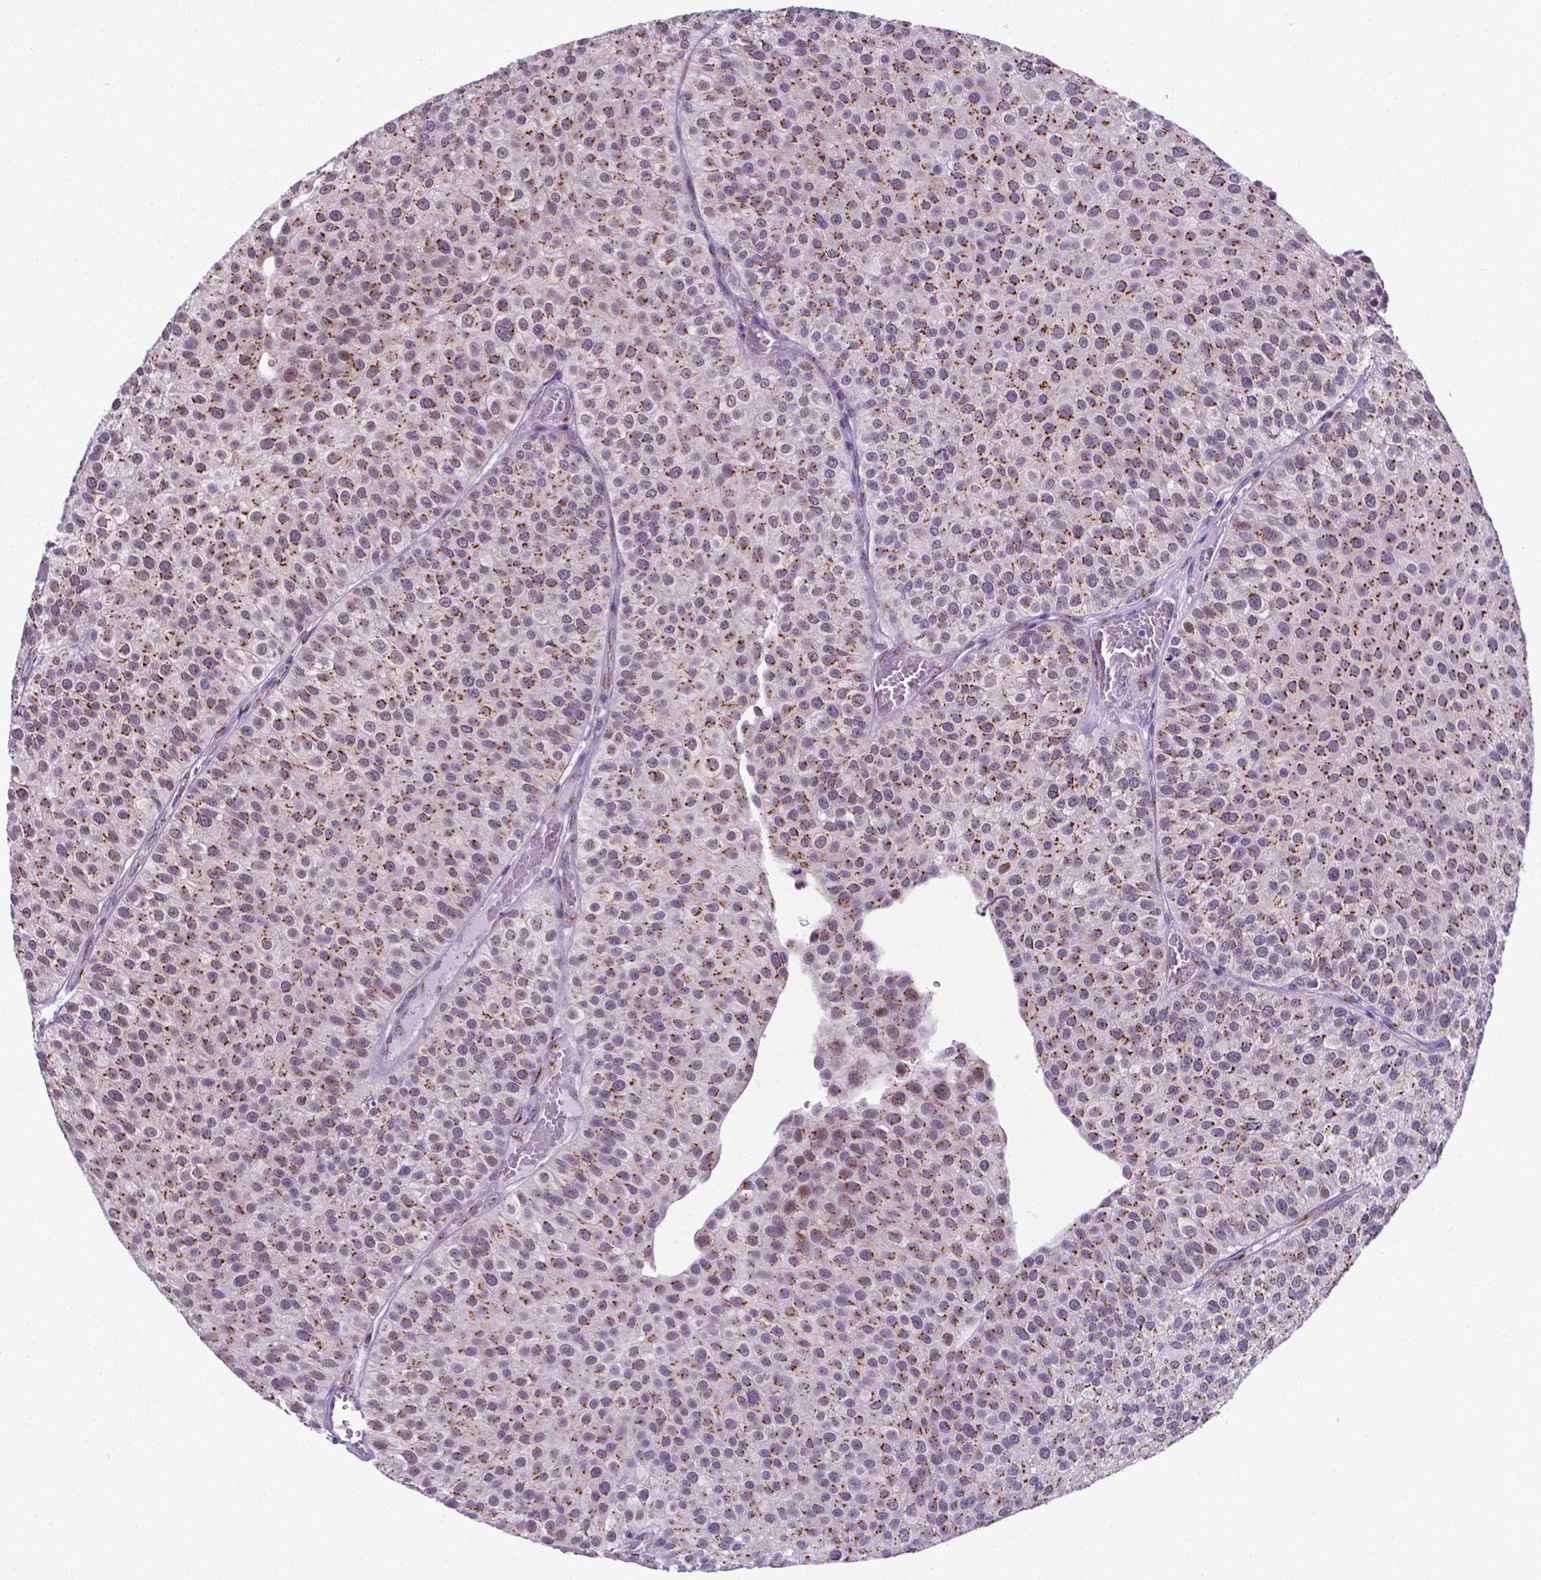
{"staining": {"intensity": "moderate", "quantity": "25%-75%", "location": "cytoplasmic/membranous"}, "tissue": "urothelial cancer", "cell_type": "Tumor cells", "image_type": "cancer", "snomed": [{"axis": "morphology", "description": "Urothelial carcinoma, Low grade"}, {"axis": "topography", "description": "Urinary bladder"}], "caption": "Urothelial cancer was stained to show a protein in brown. There is medium levels of moderate cytoplasmic/membranous positivity in about 25%-75% of tumor cells.", "gene": "MRPL10", "patient": {"sex": "female", "age": 87}}